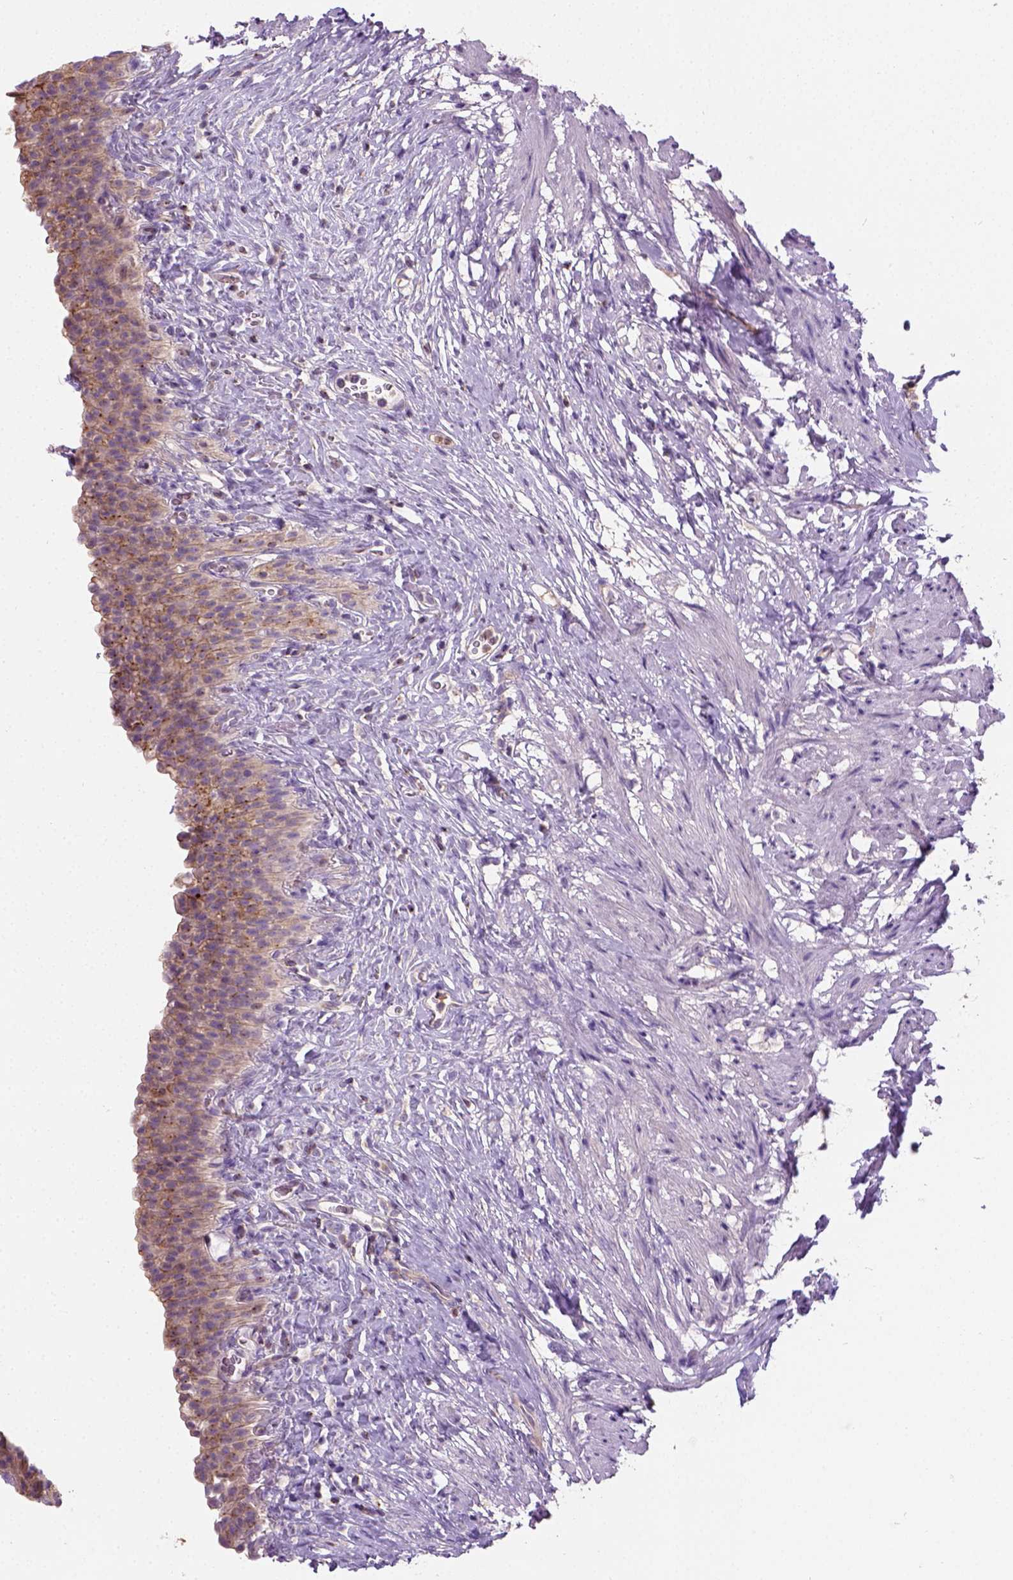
{"staining": {"intensity": "moderate", "quantity": "25%-75%", "location": "cytoplasmic/membranous"}, "tissue": "urinary bladder", "cell_type": "Urothelial cells", "image_type": "normal", "snomed": [{"axis": "morphology", "description": "Normal tissue, NOS"}, {"axis": "topography", "description": "Urinary bladder"}, {"axis": "topography", "description": "Prostate"}], "caption": "Protein staining reveals moderate cytoplasmic/membranous positivity in about 25%-75% of urothelial cells in normal urinary bladder.", "gene": "CRACR2A", "patient": {"sex": "male", "age": 76}}